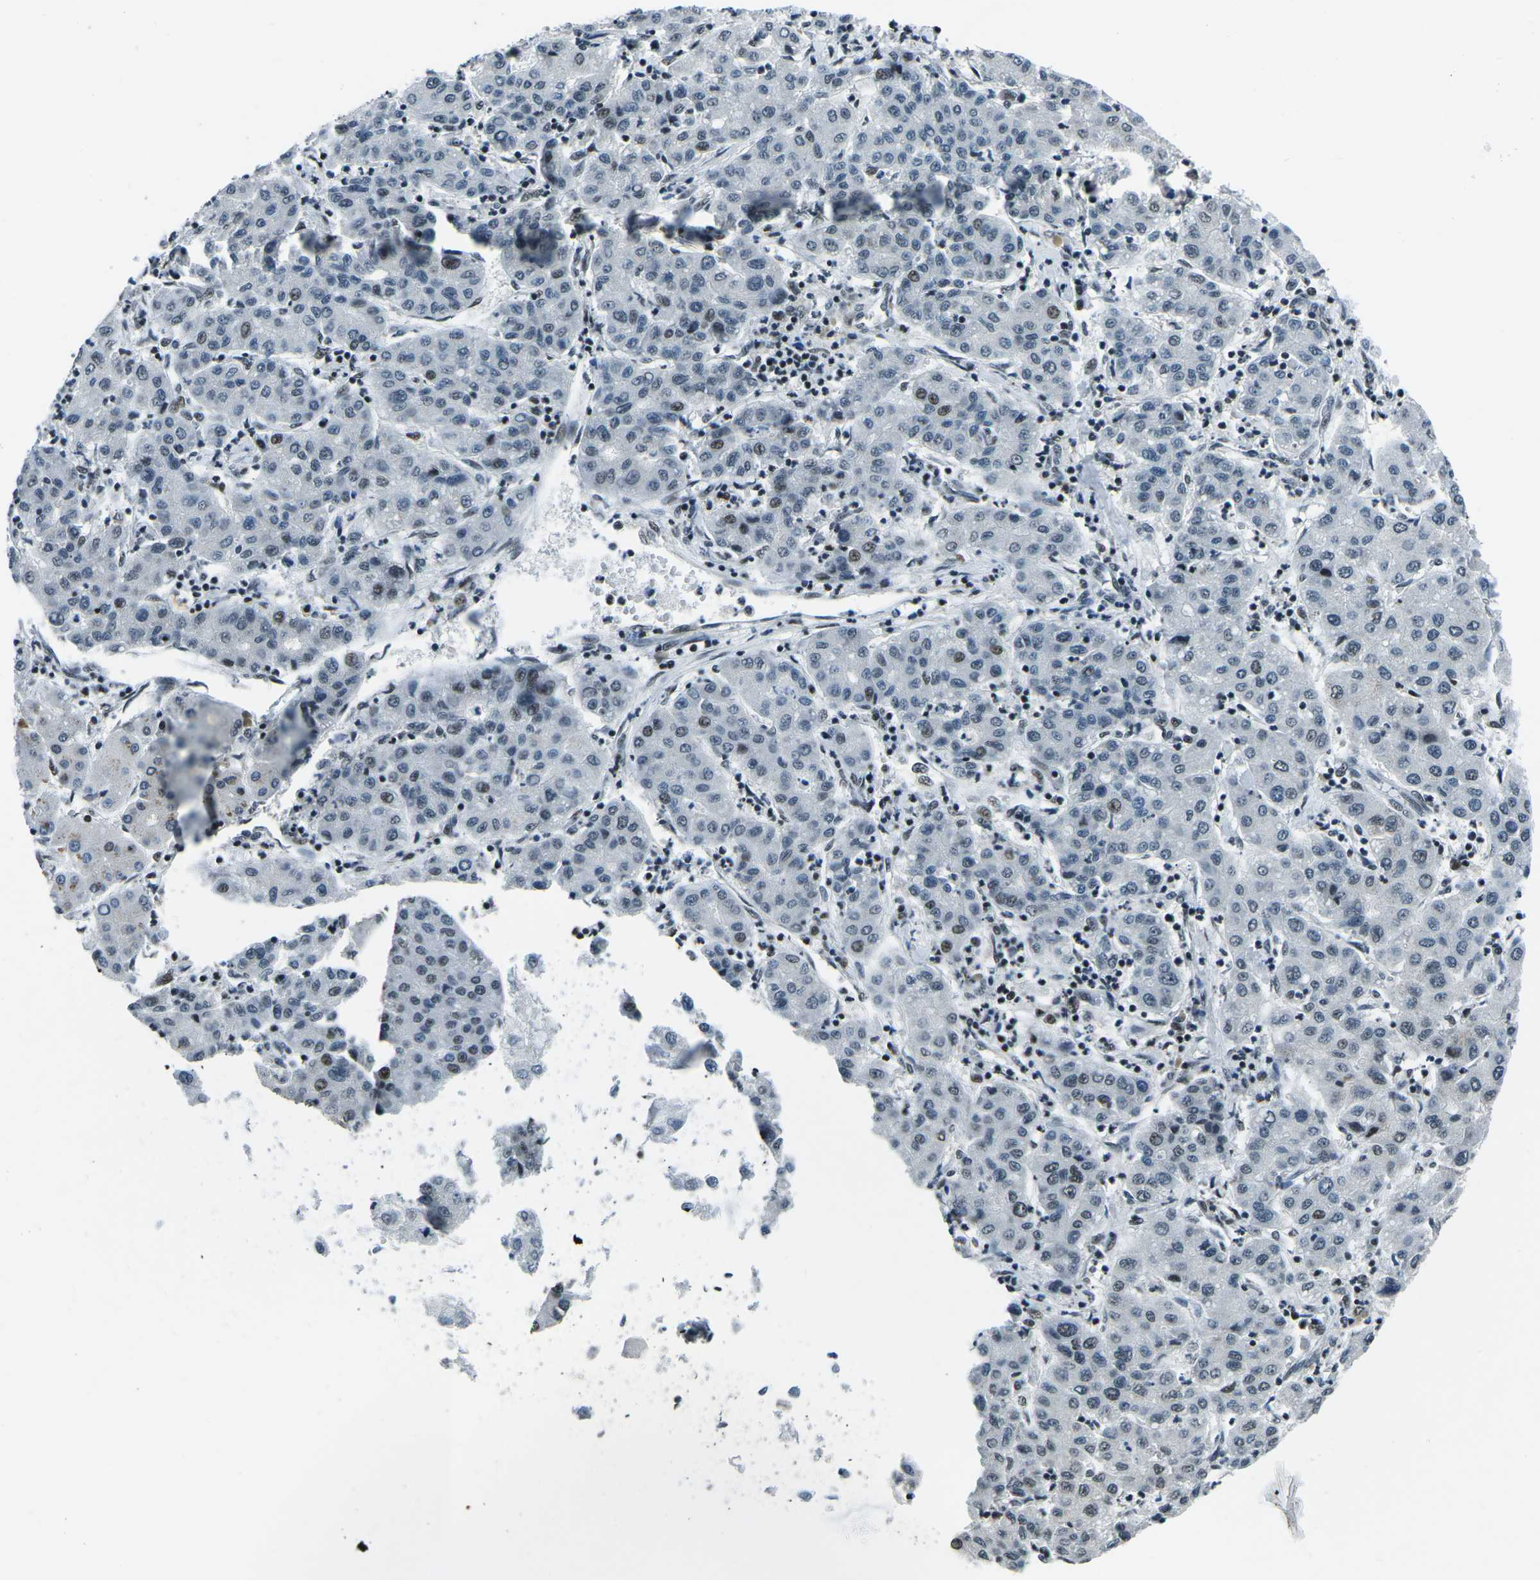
{"staining": {"intensity": "moderate", "quantity": "<25%", "location": "nuclear"}, "tissue": "liver cancer", "cell_type": "Tumor cells", "image_type": "cancer", "snomed": [{"axis": "morphology", "description": "Carcinoma, Hepatocellular, NOS"}, {"axis": "topography", "description": "Liver"}], "caption": "Immunohistochemical staining of human liver cancer (hepatocellular carcinoma) shows low levels of moderate nuclear protein staining in approximately <25% of tumor cells.", "gene": "RBL2", "patient": {"sex": "male", "age": 65}}